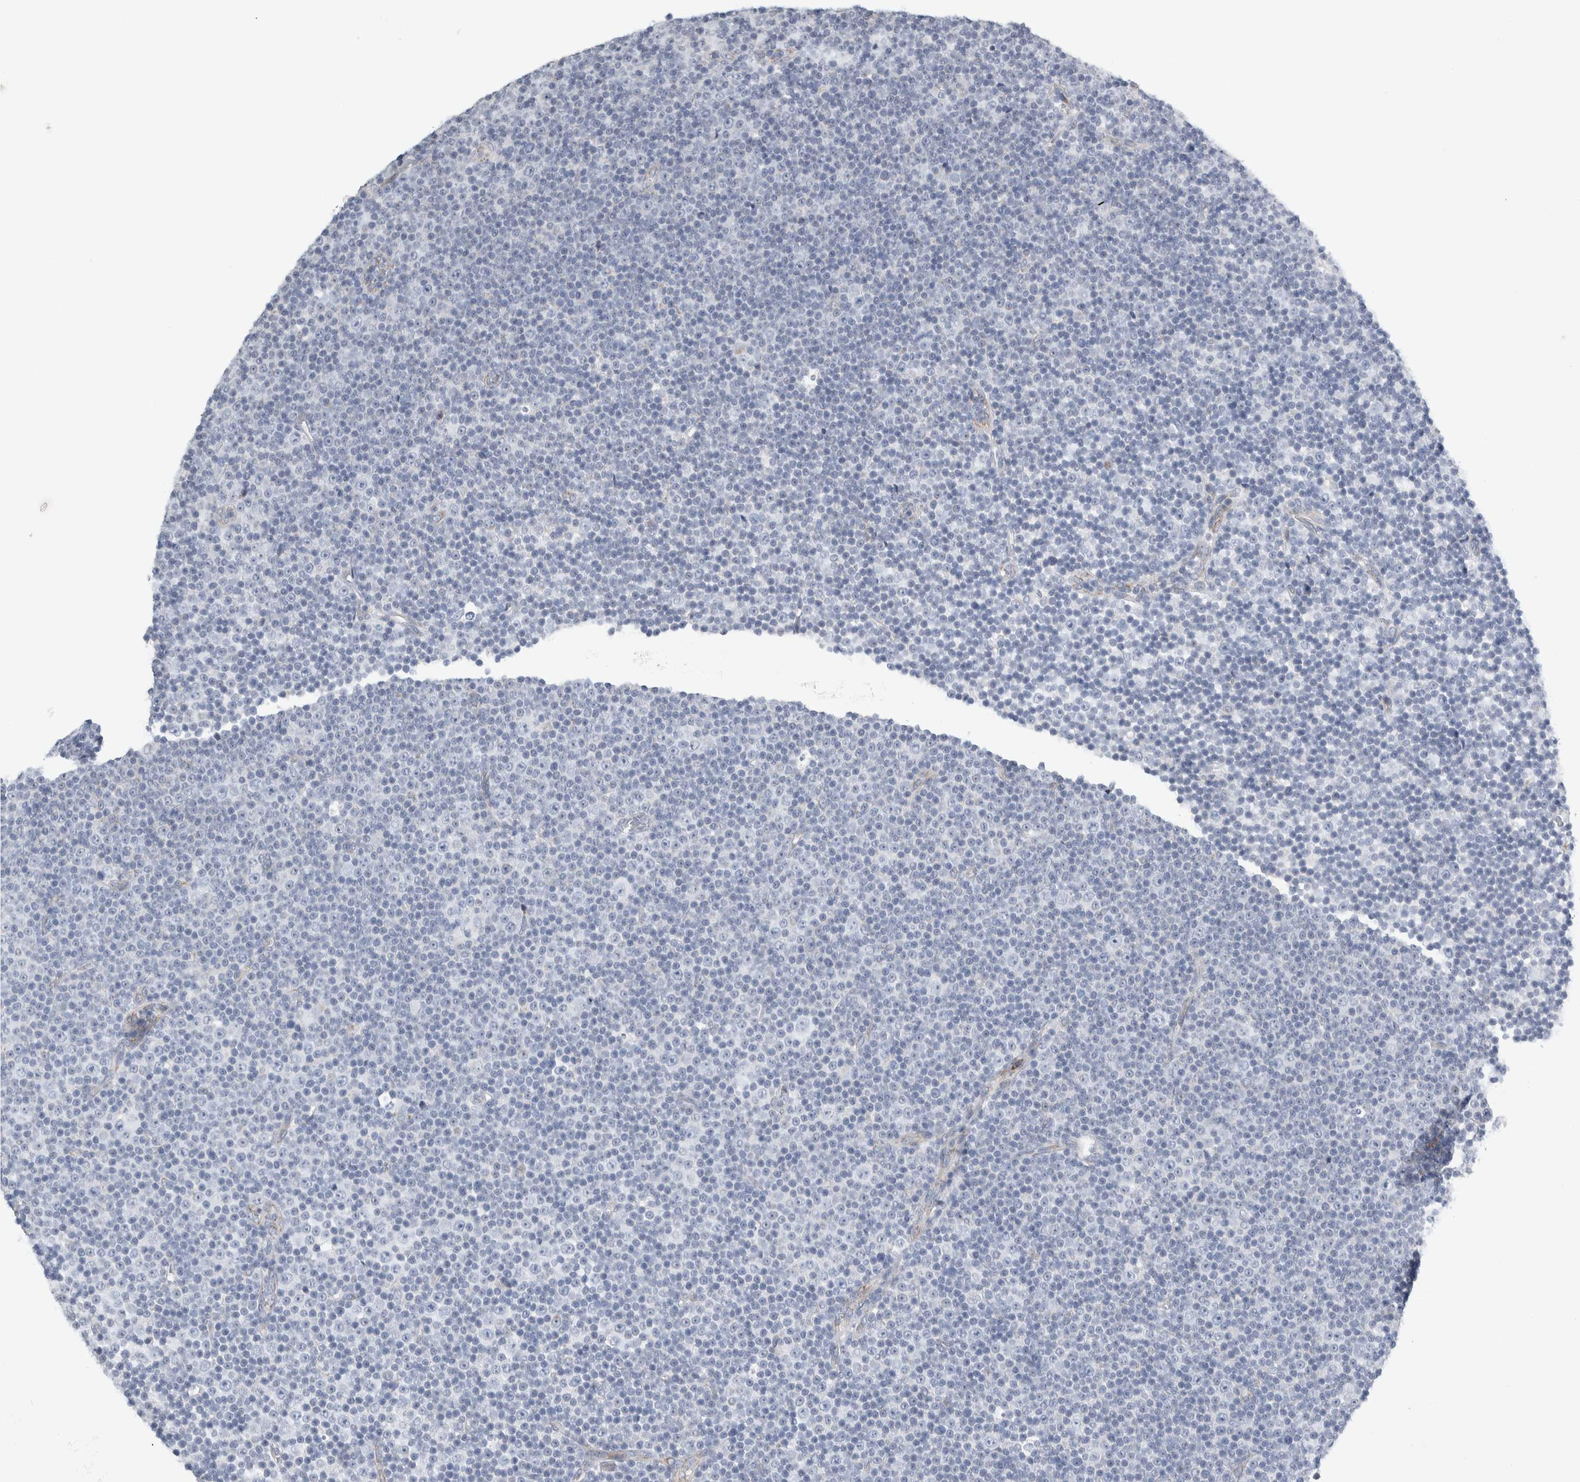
{"staining": {"intensity": "negative", "quantity": "none", "location": "none"}, "tissue": "lymphoma", "cell_type": "Tumor cells", "image_type": "cancer", "snomed": [{"axis": "morphology", "description": "Malignant lymphoma, non-Hodgkin's type, Low grade"}, {"axis": "topography", "description": "Lymph node"}], "caption": "A high-resolution photomicrograph shows immunohistochemistry staining of lymphoma, which exhibits no significant staining in tumor cells. (DAB IHC visualized using brightfield microscopy, high magnification).", "gene": "FXYD7", "patient": {"sex": "female", "age": 67}}